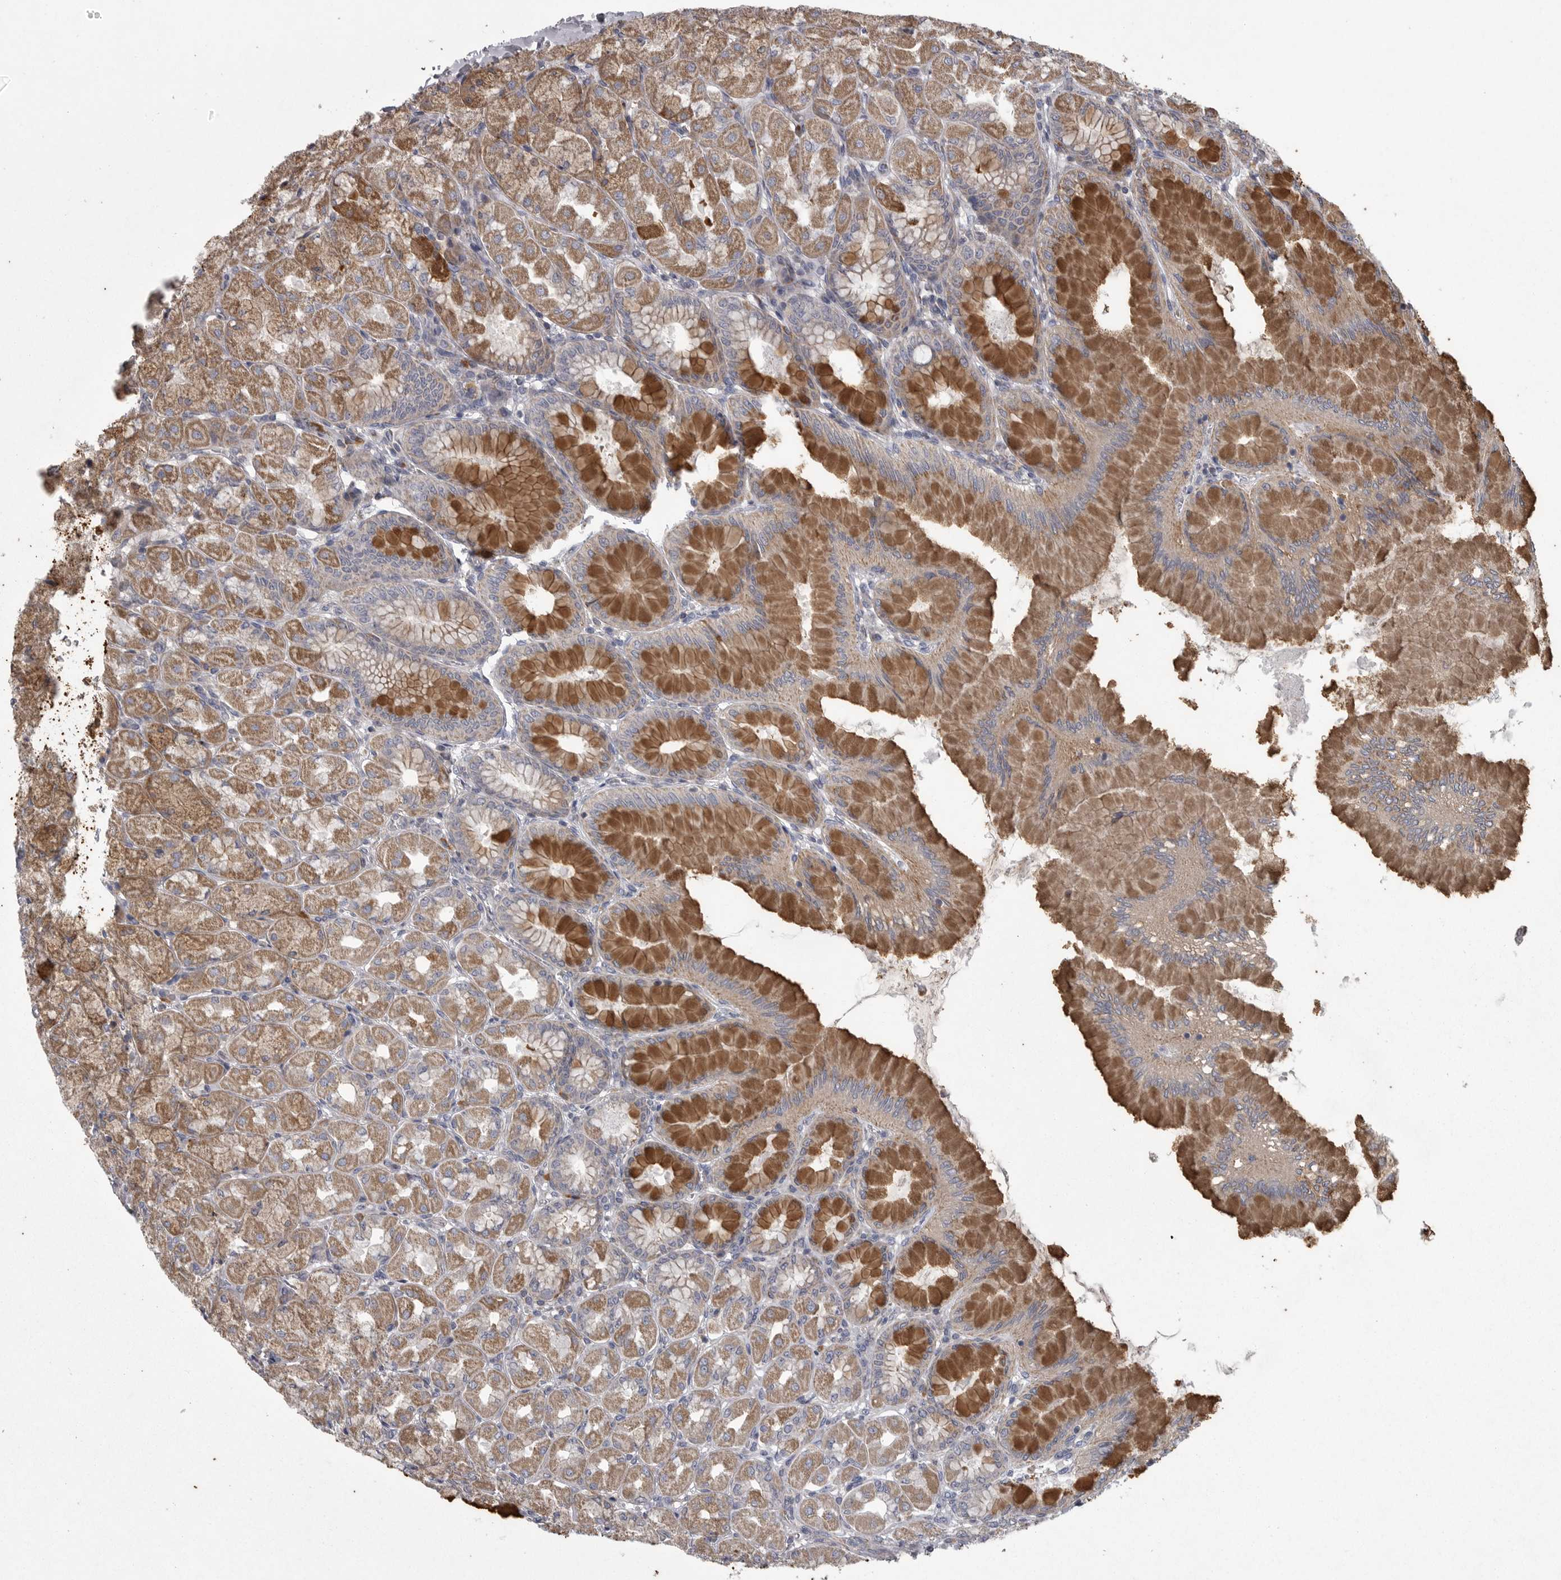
{"staining": {"intensity": "strong", "quantity": ">75%", "location": "cytoplasmic/membranous"}, "tissue": "stomach", "cell_type": "Glandular cells", "image_type": "normal", "snomed": [{"axis": "morphology", "description": "Normal tissue, NOS"}, {"axis": "topography", "description": "Stomach, upper"}], "caption": "Immunohistochemical staining of unremarkable human stomach shows high levels of strong cytoplasmic/membranous positivity in about >75% of glandular cells.", "gene": "CRP", "patient": {"sex": "female", "age": 56}}